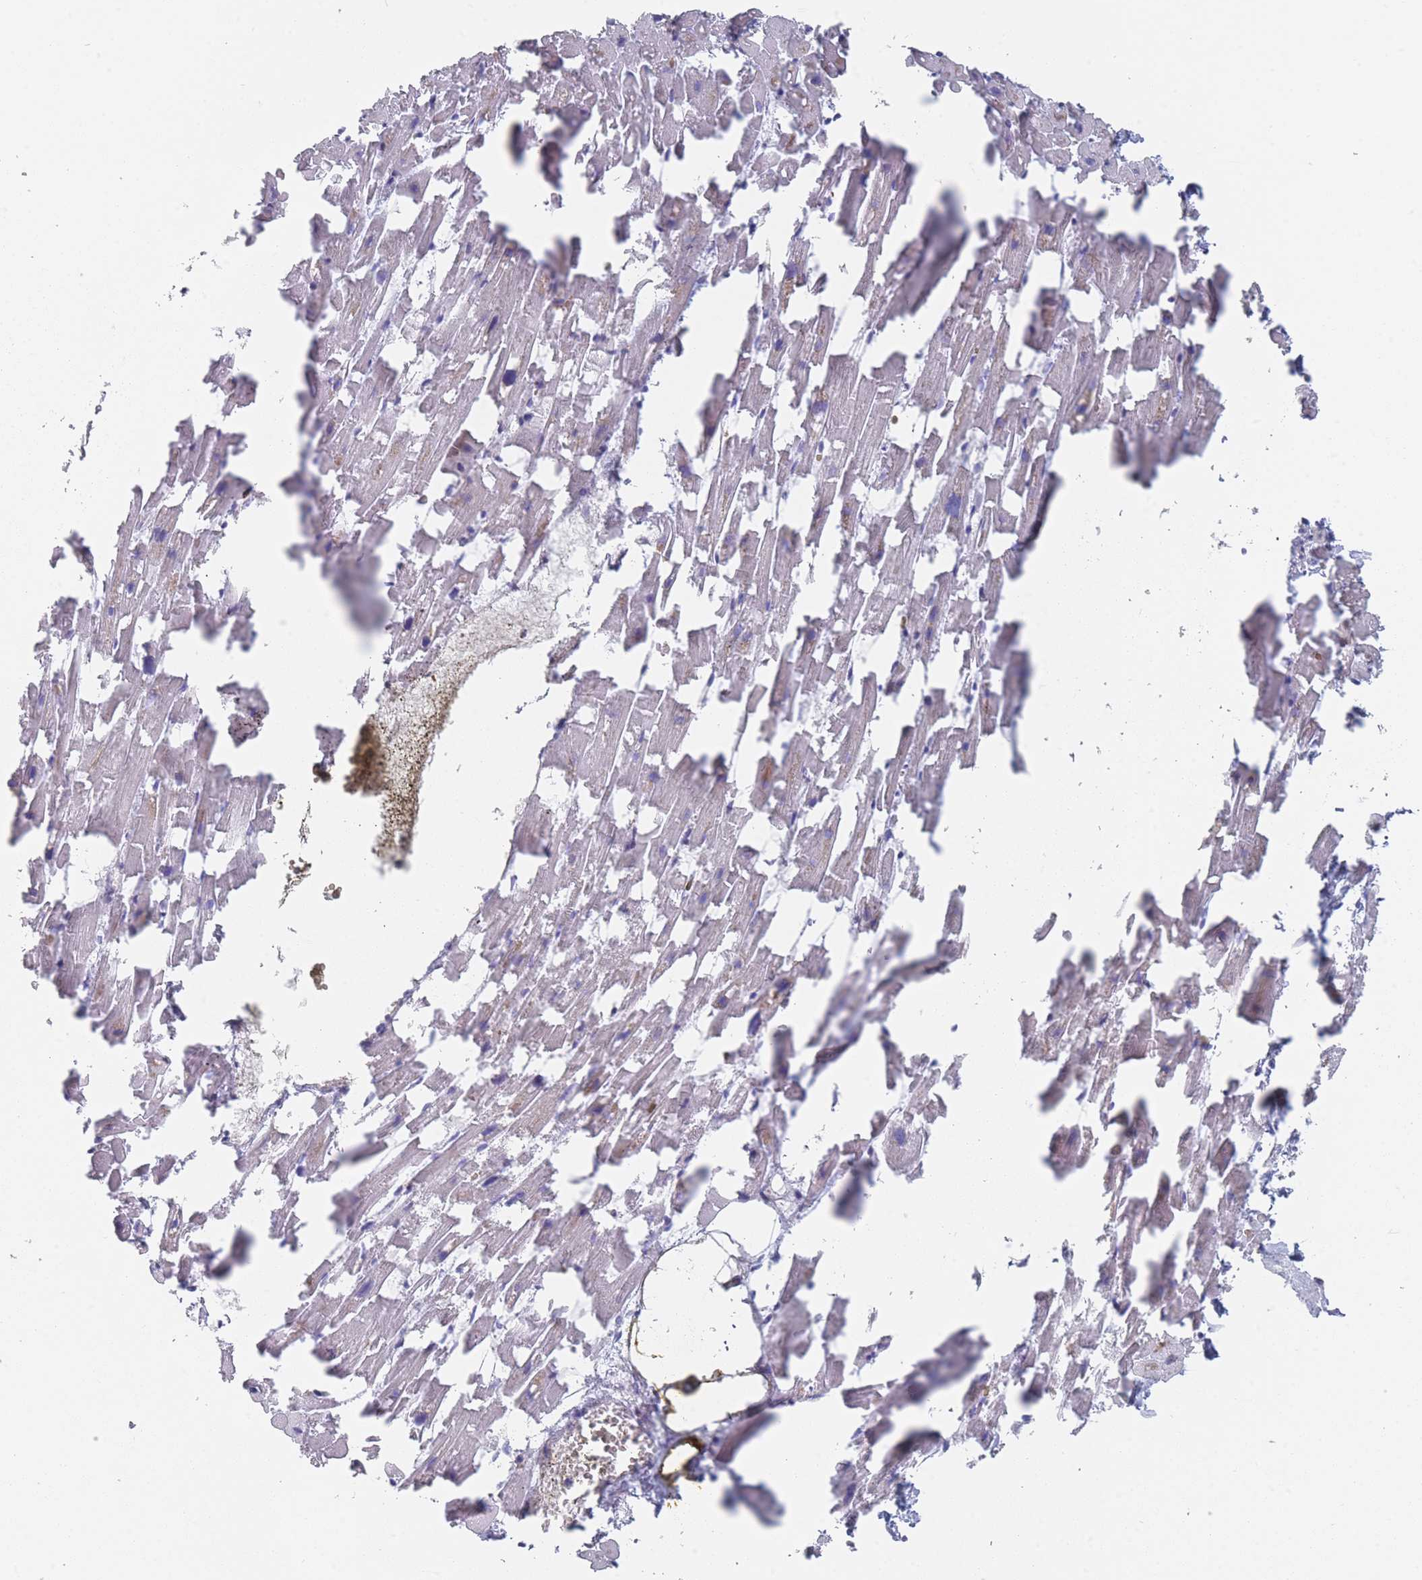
{"staining": {"intensity": "moderate", "quantity": "25%-75%", "location": "cytoplasmic/membranous"}, "tissue": "heart muscle", "cell_type": "Cardiomyocytes", "image_type": "normal", "snomed": [{"axis": "morphology", "description": "Normal tissue, NOS"}, {"axis": "topography", "description": "Heart"}], "caption": "Immunohistochemical staining of benign human heart muscle displays 25%-75% levels of moderate cytoplasmic/membranous protein expression in about 25%-75% of cardiomyocytes. (Stains: DAB (3,3'-diaminobenzidine) in brown, nuclei in blue, Microscopy: brightfield microscopy at high magnification).", "gene": "TRARG1", "patient": {"sex": "female", "age": 64}}